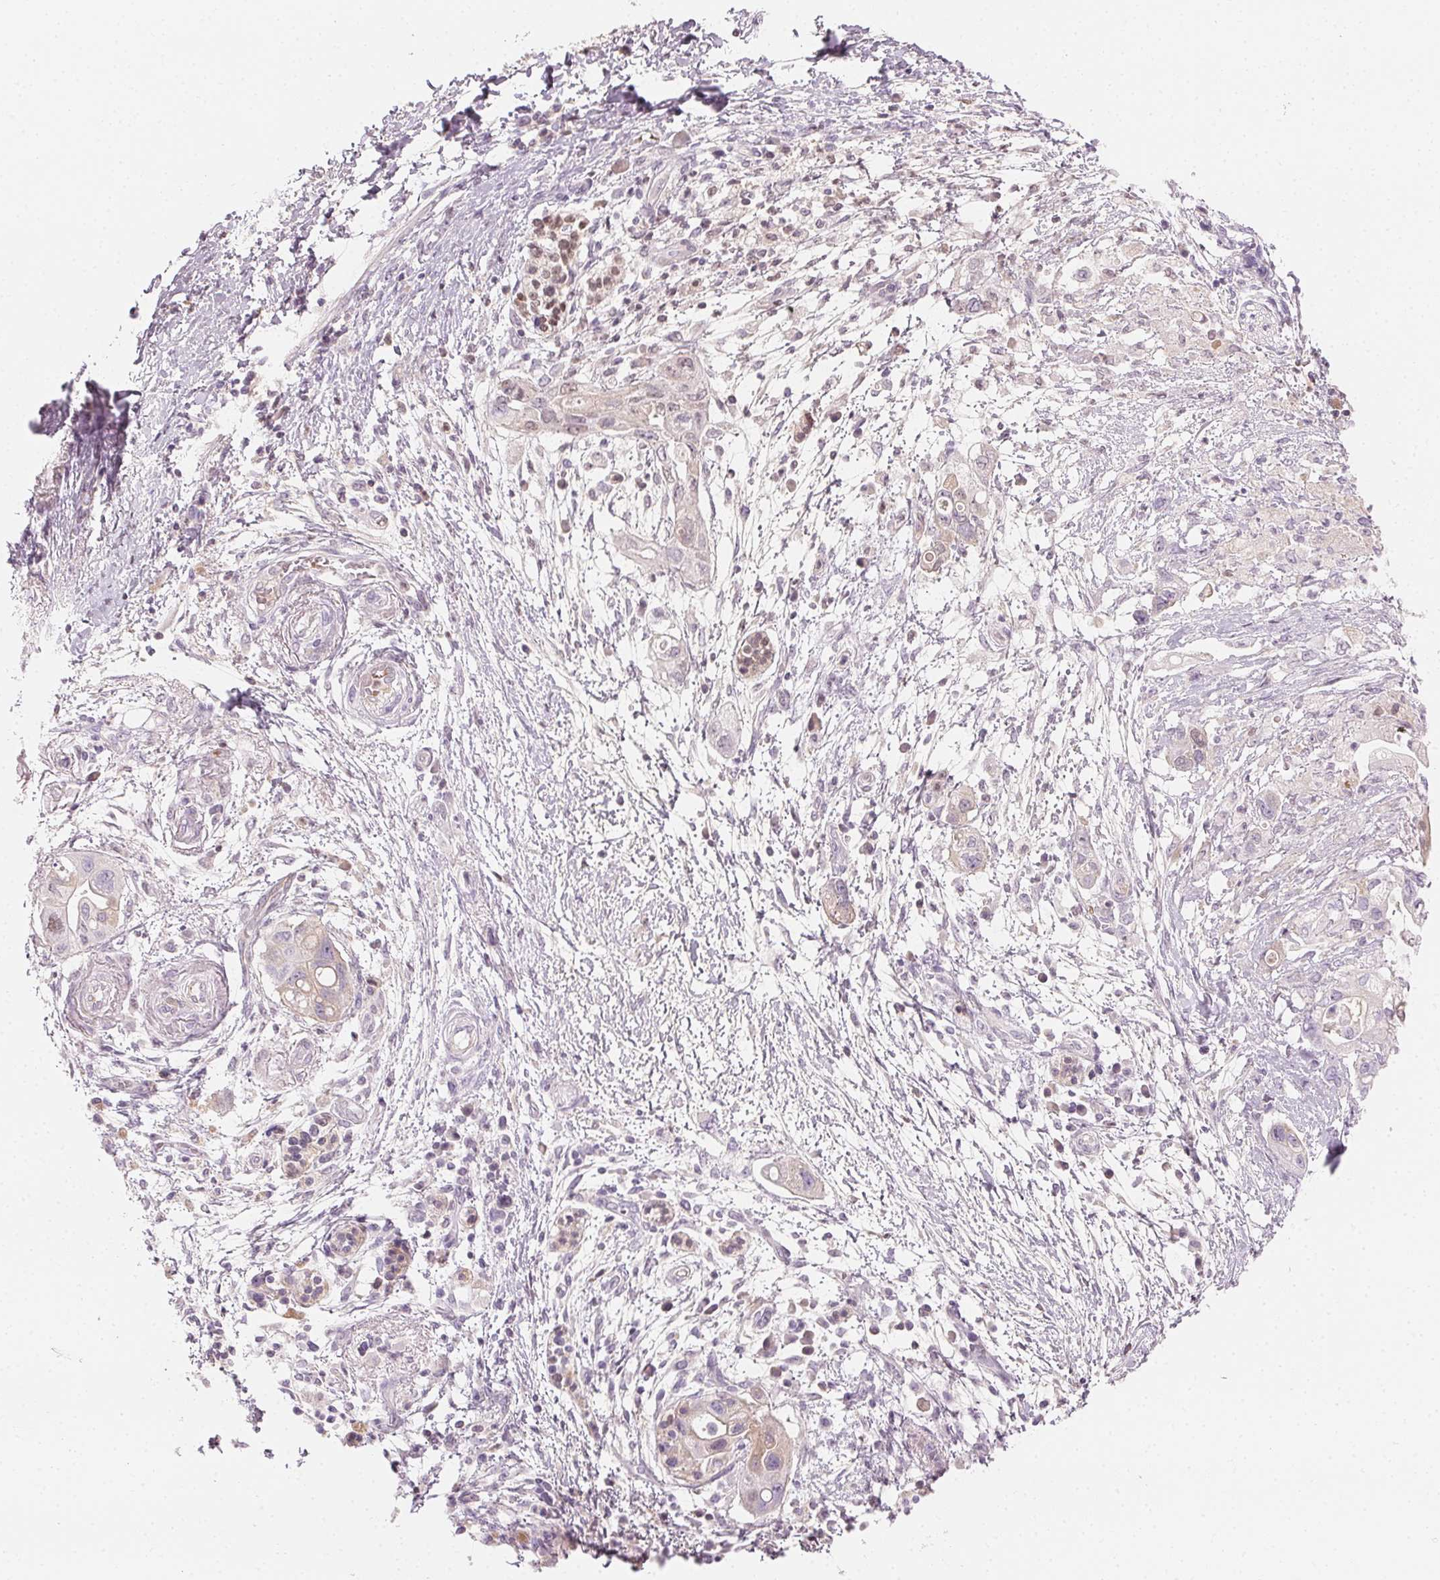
{"staining": {"intensity": "weak", "quantity": "<25%", "location": "nuclear"}, "tissue": "pancreatic cancer", "cell_type": "Tumor cells", "image_type": "cancer", "snomed": [{"axis": "morphology", "description": "Adenocarcinoma, NOS"}, {"axis": "topography", "description": "Pancreas"}], "caption": "Immunohistochemical staining of pancreatic adenocarcinoma reveals no significant positivity in tumor cells.", "gene": "AFM", "patient": {"sex": "female", "age": 72}}